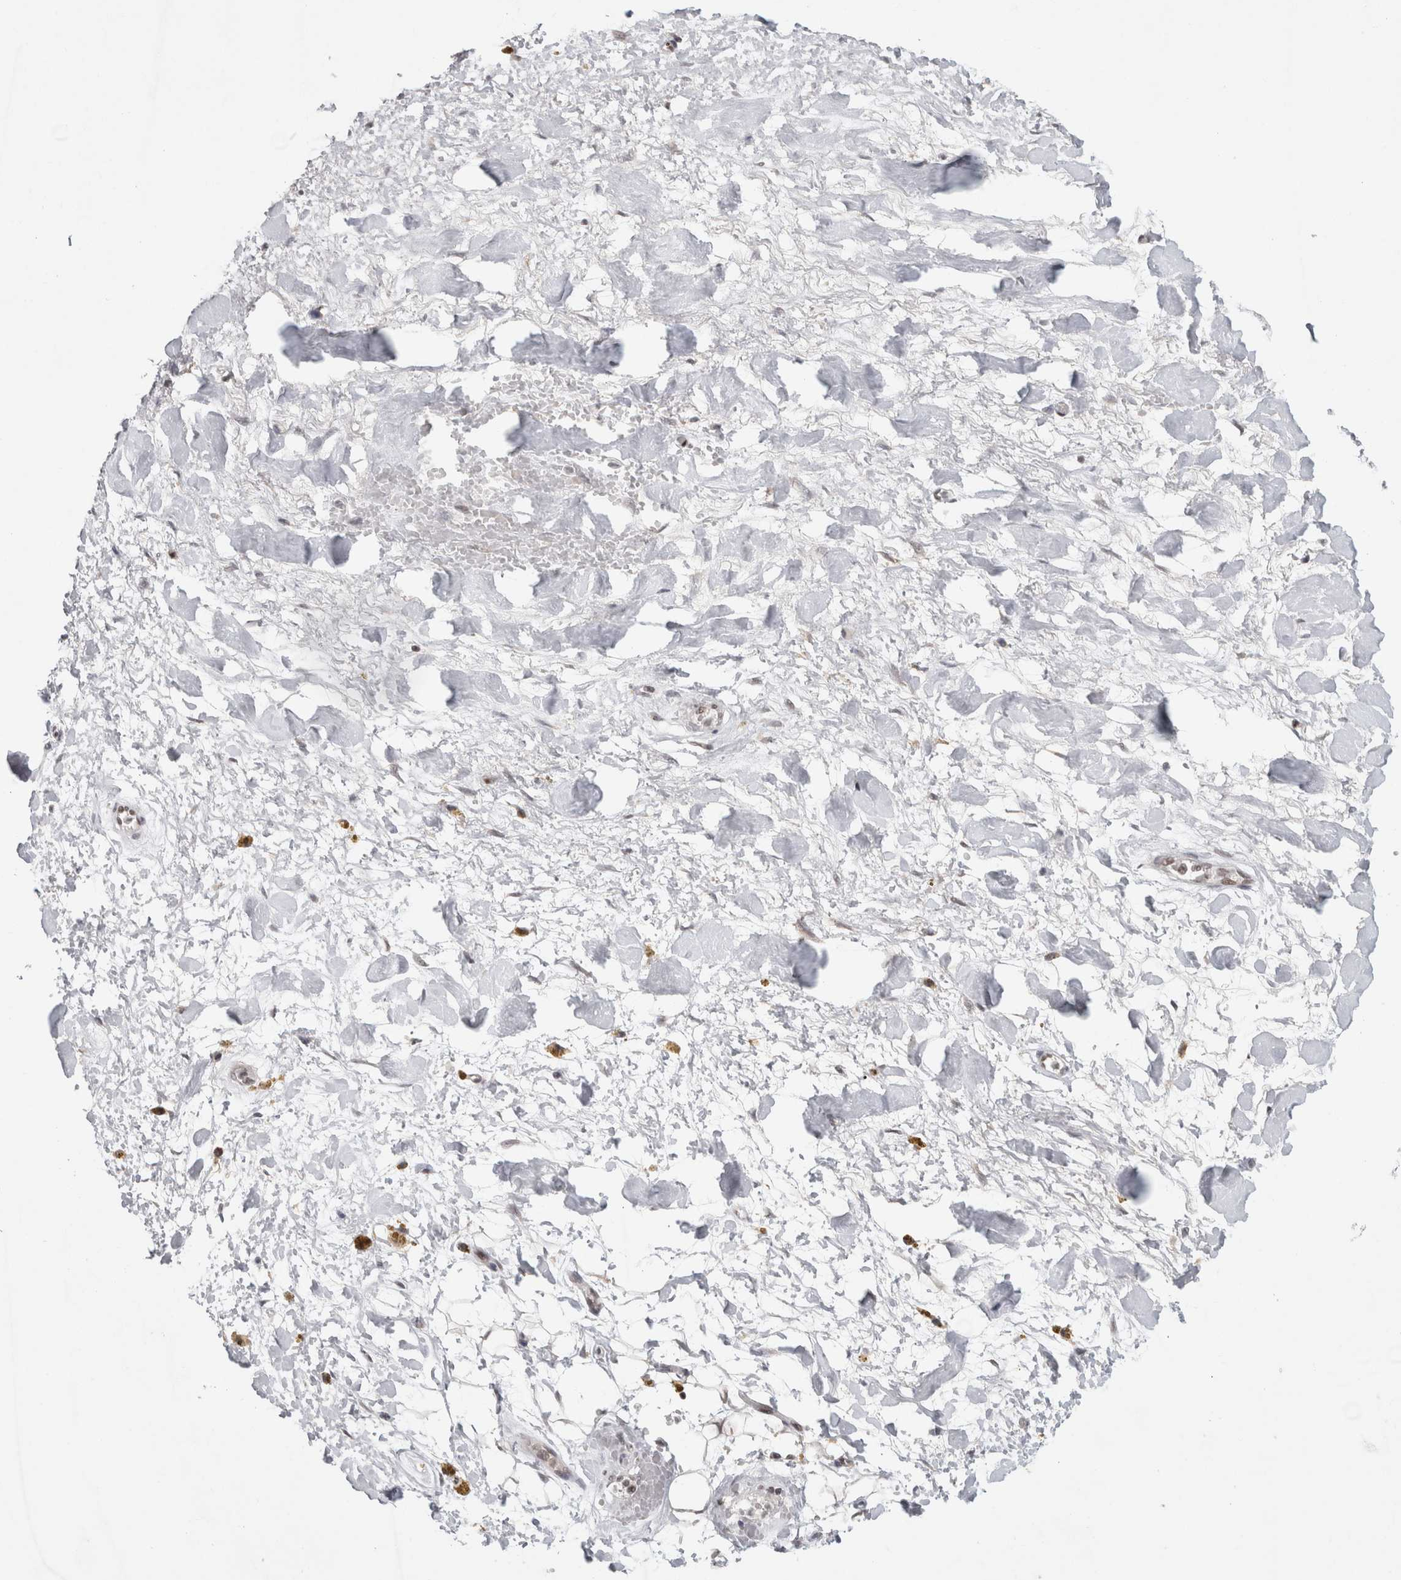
{"staining": {"intensity": "weak", "quantity": "25%-75%", "location": "cytoplasmic/membranous"}, "tissue": "adipose tissue", "cell_type": "Adipocytes", "image_type": "normal", "snomed": [{"axis": "morphology", "description": "Normal tissue, NOS"}, {"axis": "topography", "description": "Kidney"}, {"axis": "topography", "description": "Peripheral nerve tissue"}], "caption": "Immunohistochemistry (IHC) (DAB (3,3'-diaminobenzidine)) staining of unremarkable human adipose tissue shows weak cytoplasmic/membranous protein expression in approximately 25%-75% of adipocytes.", "gene": "SRARP", "patient": {"sex": "male", "age": 7}}